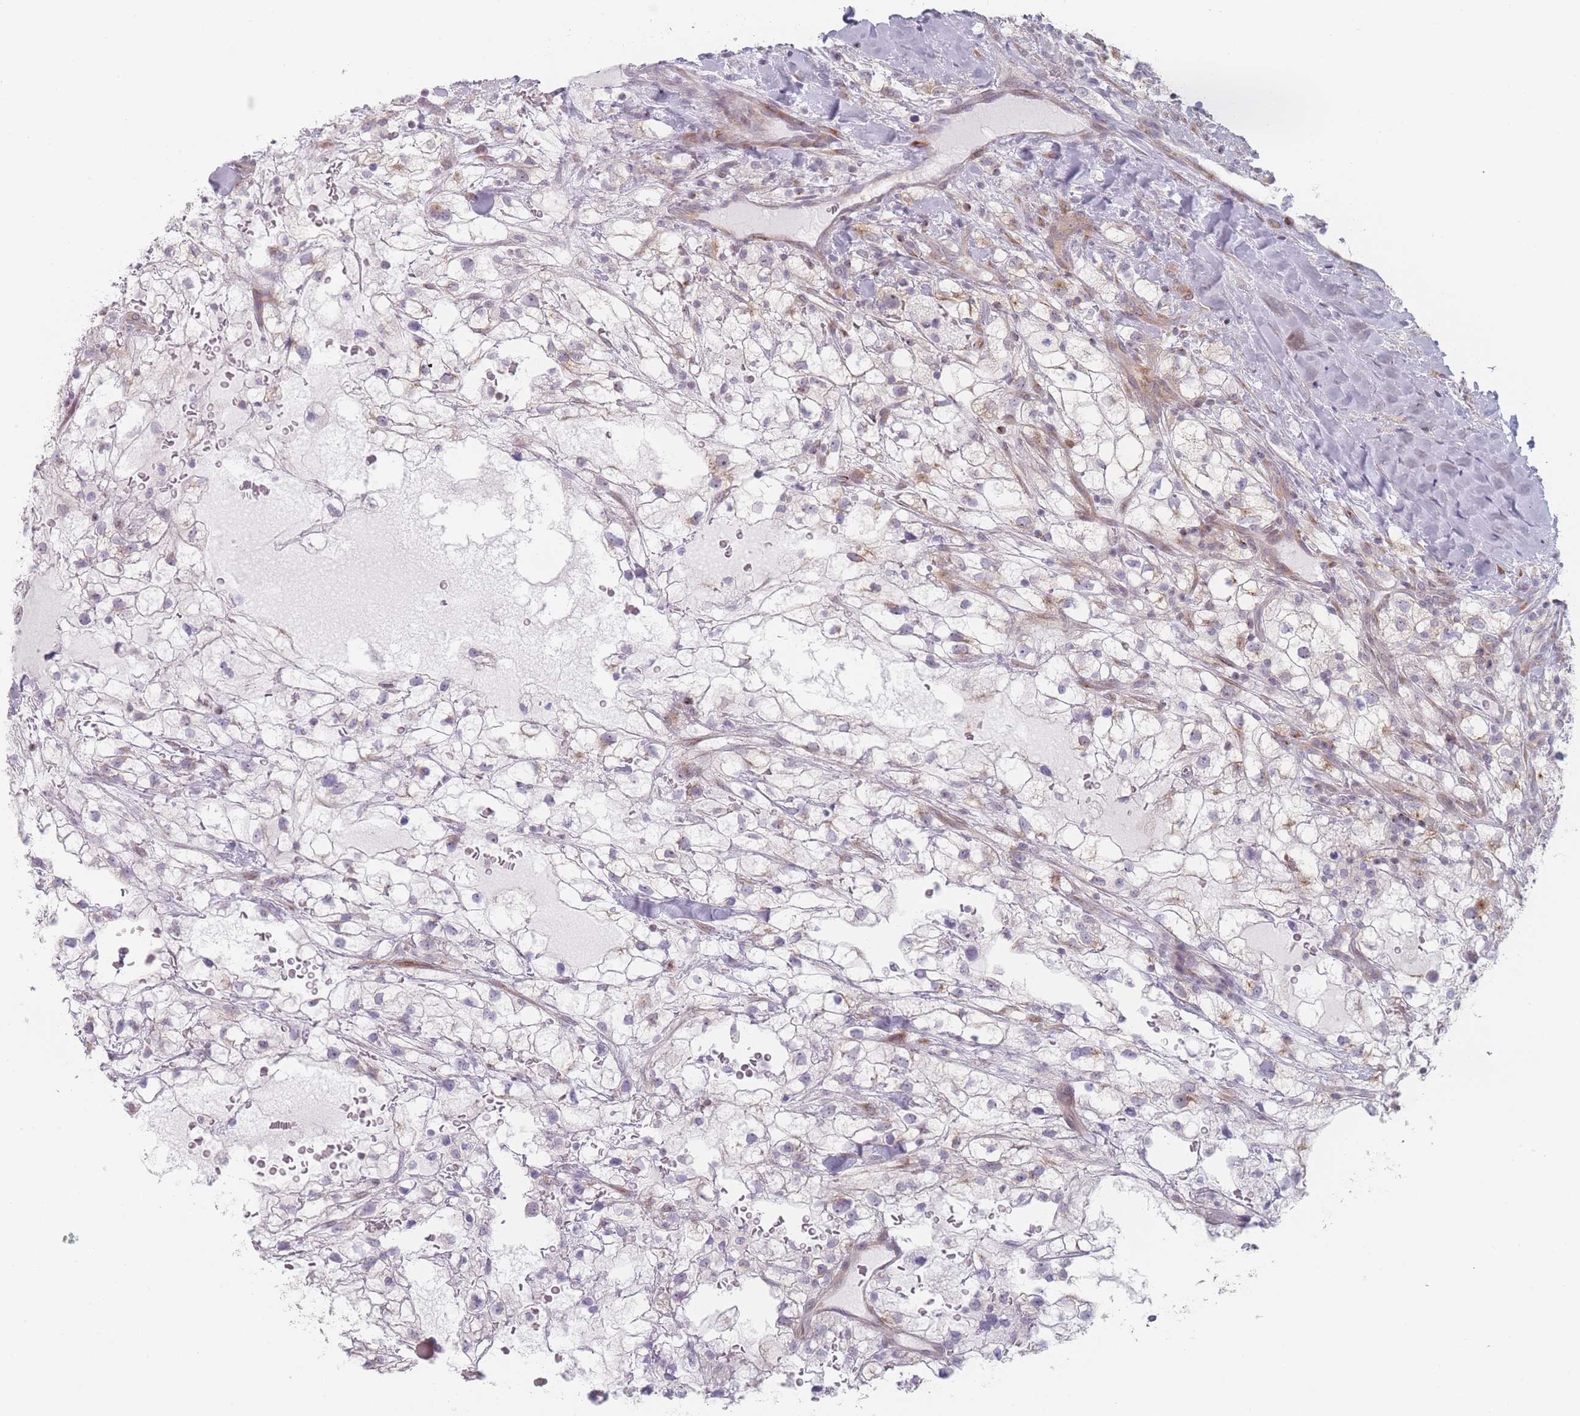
{"staining": {"intensity": "negative", "quantity": "none", "location": "none"}, "tissue": "renal cancer", "cell_type": "Tumor cells", "image_type": "cancer", "snomed": [{"axis": "morphology", "description": "Adenocarcinoma, NOS"}, {"axis": "topography", "description": "Kidney"}], "caption": "An IHC image of renal adenocarcinoma is shown. There is no staining in tumor cells of renal adenocarcinoma.", "gene": "RNF4", "patient": {"sex": "male", "age": 59}}